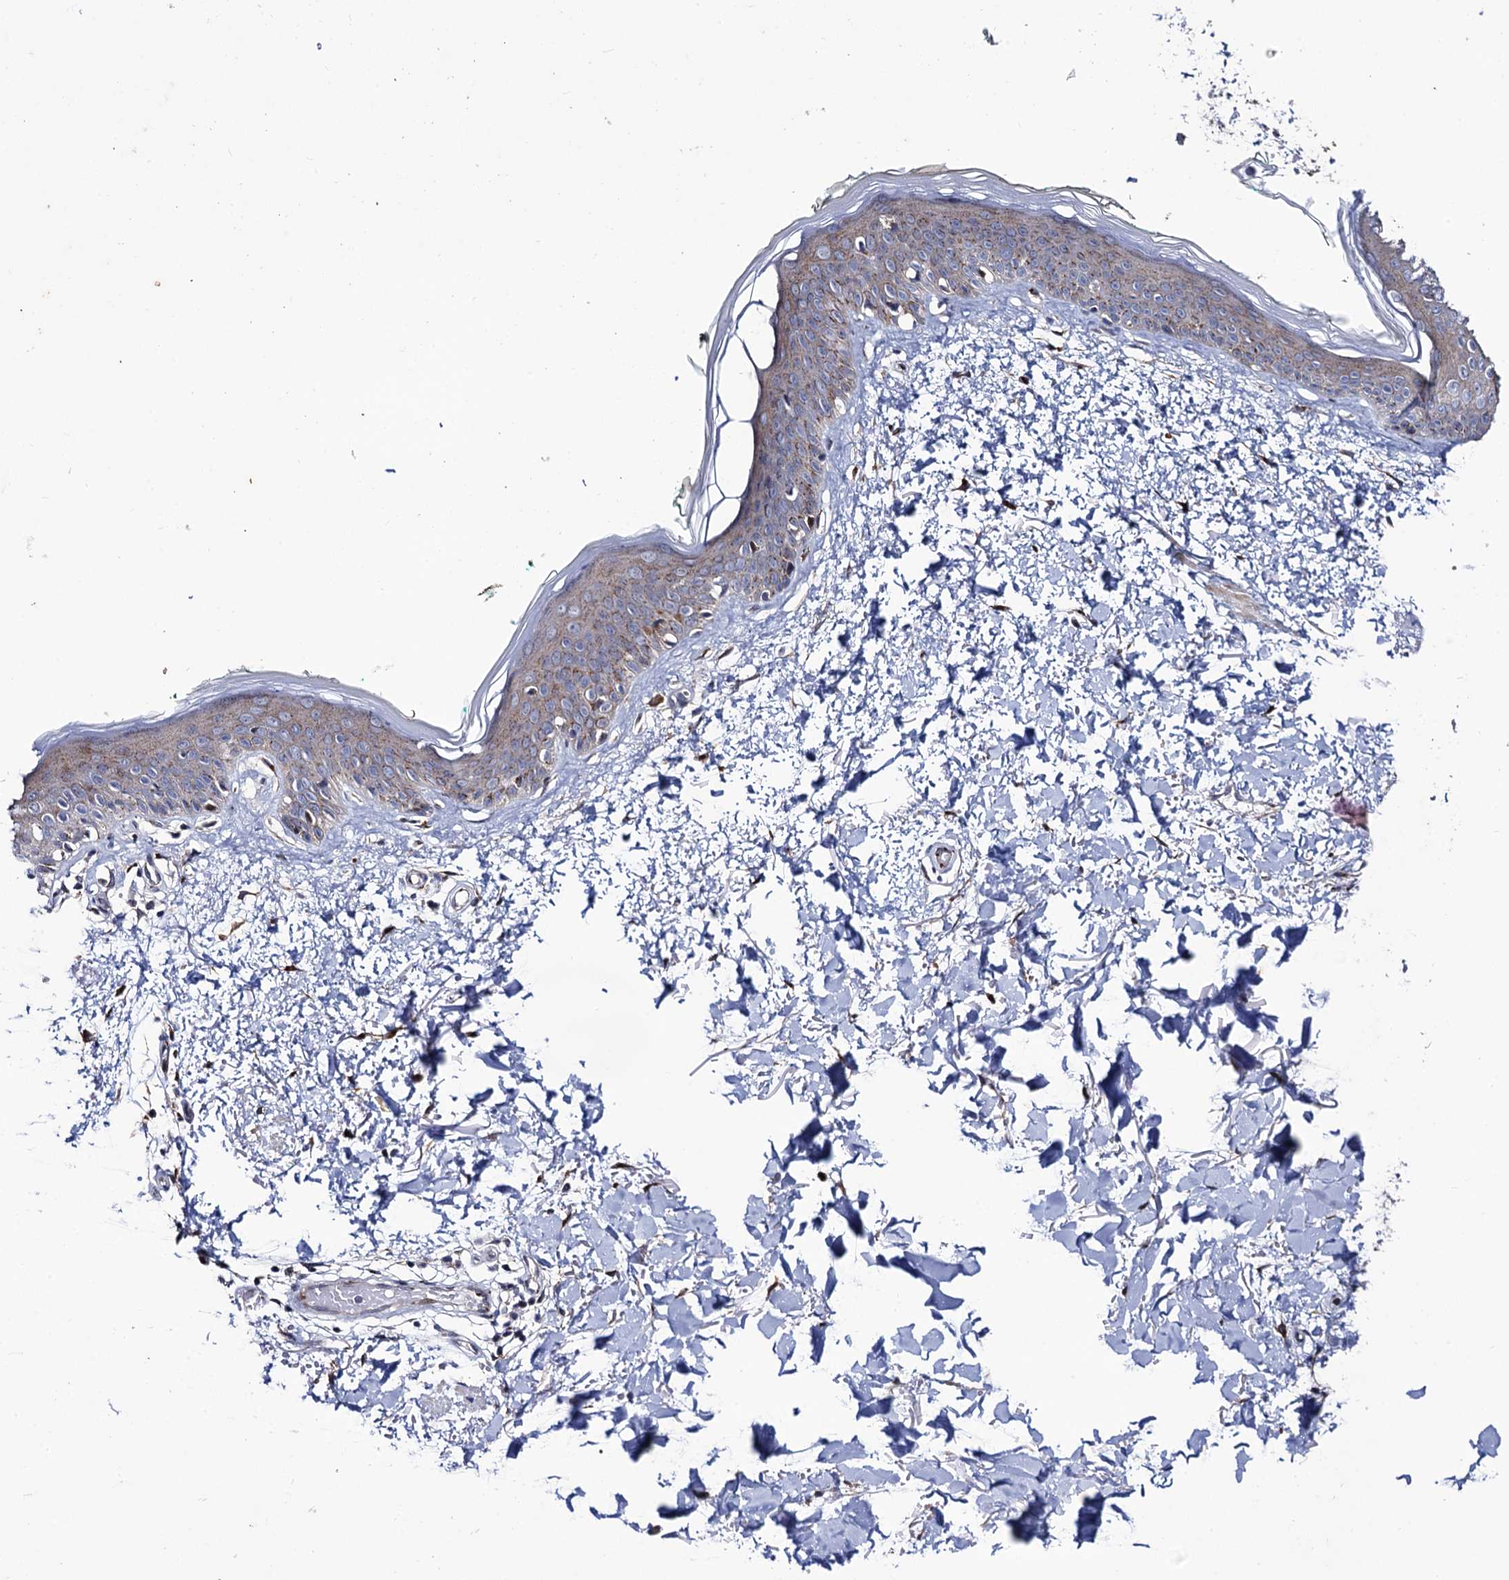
{"staining": {"intensity": "strong", "quantity": ">75%", "location": "cytoplasmic/membranous"}, "tissue": "skin", "cell_type": "Fibroblasts", "image_type": "normal", "snomed": [{"axis": "morphology", "description": "Normal tissue, NOS"}, {"axis": "topography", "description": "Skin"}], "caption": "High-magnification brightfield microscopy of benign skin stained with DAB (3,3'-diaminobenzidine) (brown) and counterstained with hematoxylin (blue). fibroblasts exhibit strong cytoplasmic/membranous expression is present in about>75% of cells.", "gene": "THAP2", "patient": {"sex": "male", "age": 62}}